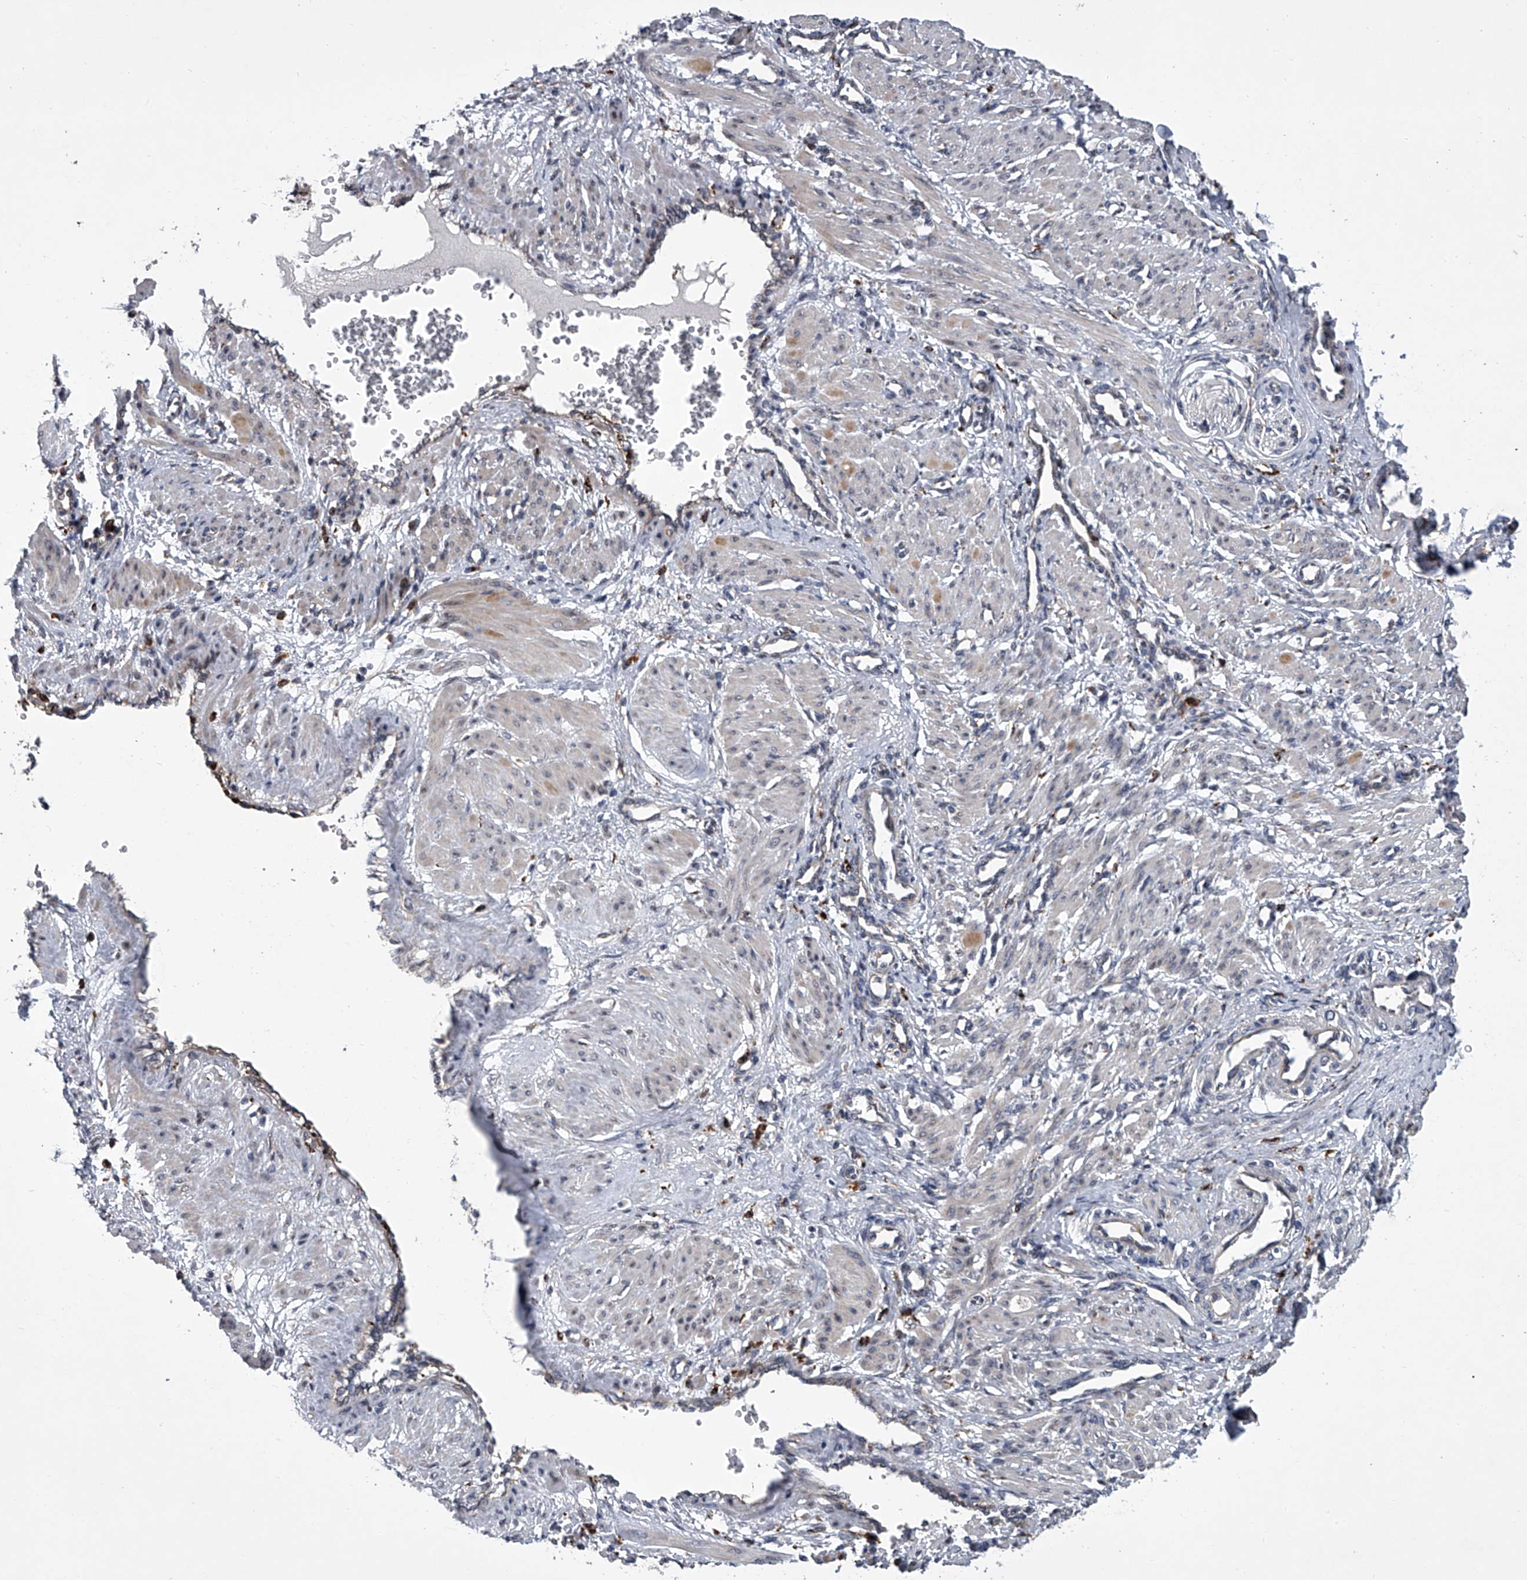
{"staining": {"intensity": "negative", "quantity": "none", "location": "none"}, "tissue": "smooth muscle", "cell_type": "Smooth muscle cells", "image_type": "normal", "snomed": [{"axis": "morphology", "description": "Normal tissue, NOS"}, {"axis": "topography", "description": "Endometrium"}], "caption": "A high-resolution image shows immunohistochemistry (IHC) staining of unremarkable smooth muscle, which displays no significant expression in smooth muscle cells.", "gene": "TRIM8", "patient": {"sex": "female", "age": 33}}